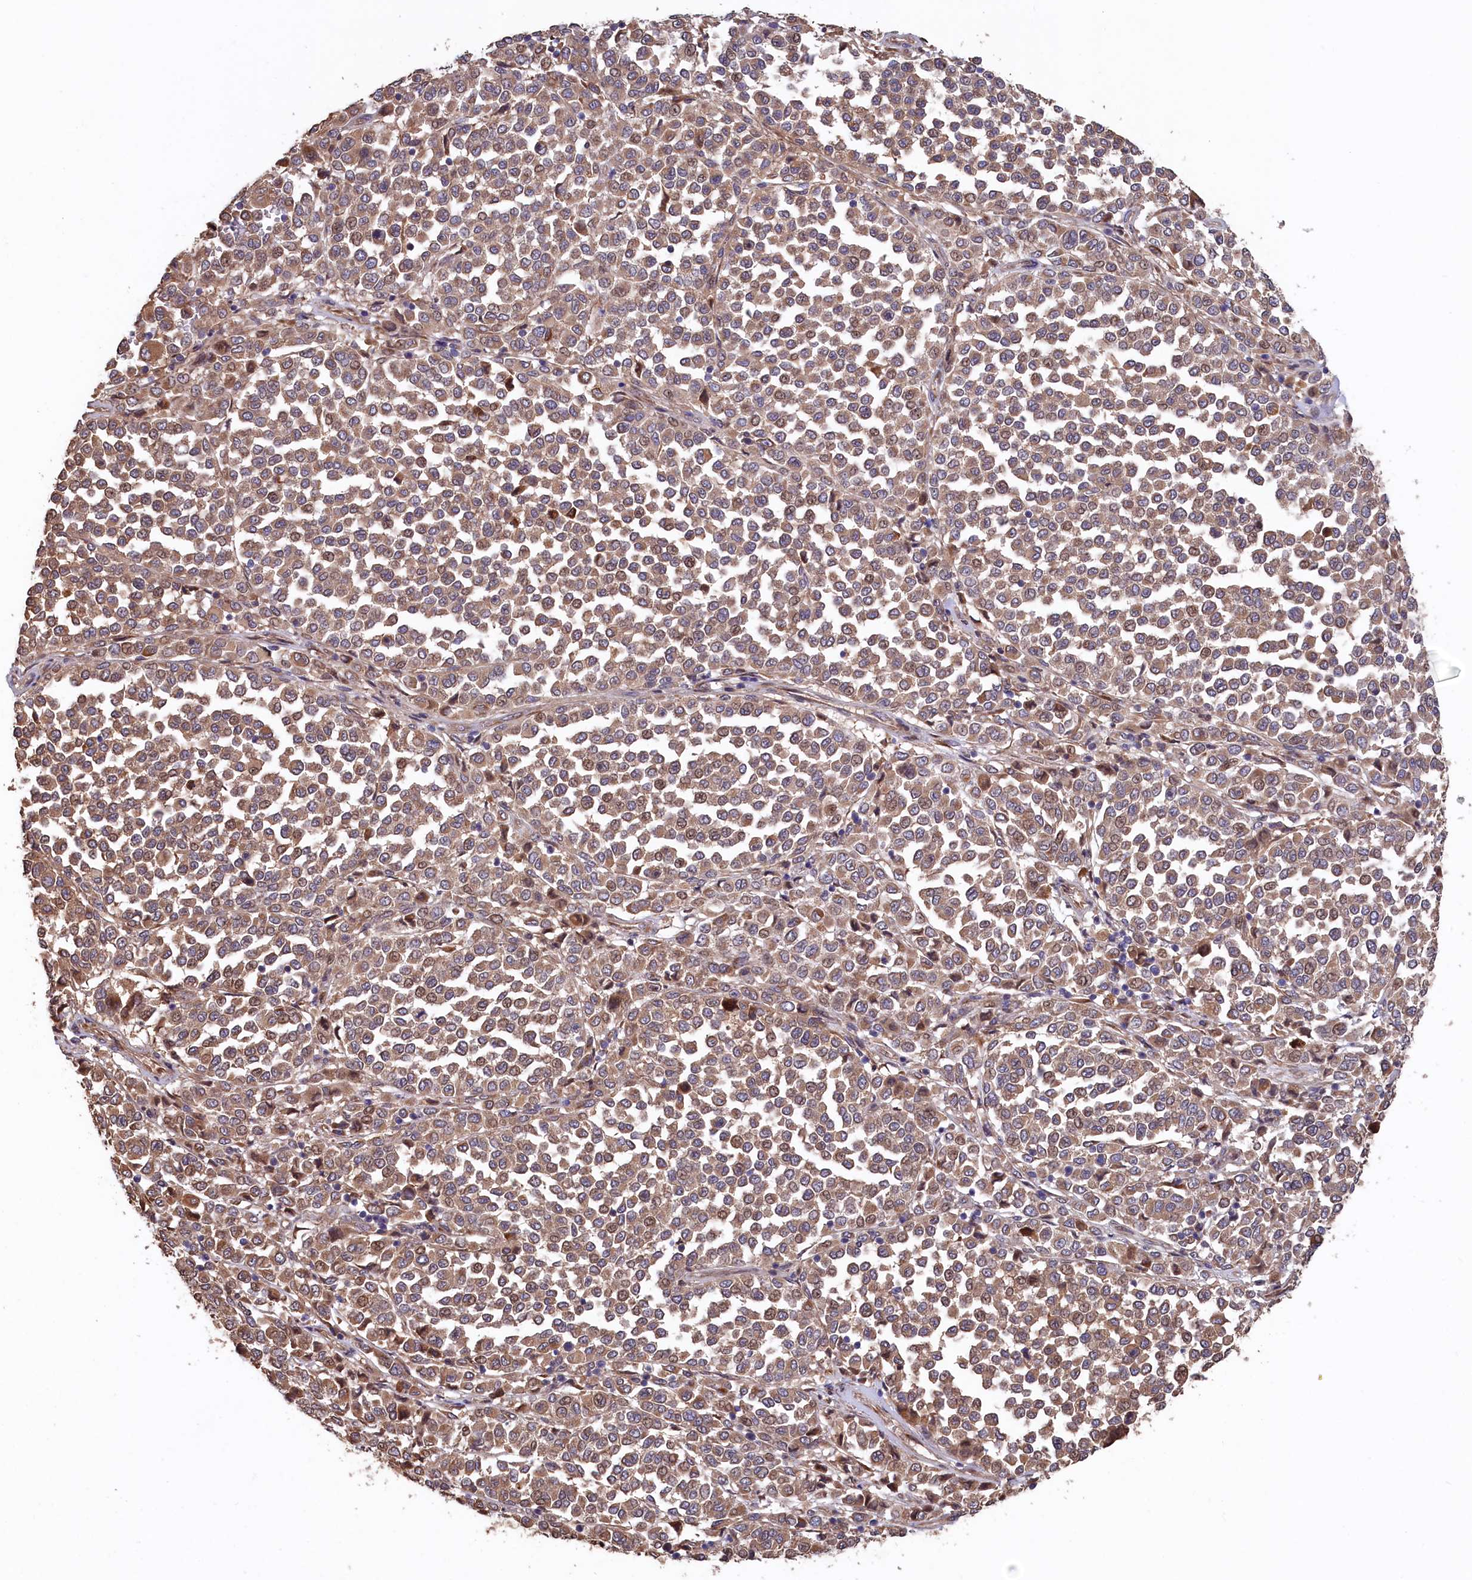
{"staining": {"intensity": "moderate", "quantity": ">75%", "location": "cytoplasmic/membranous"}, "tissue": "melanoma", "cell_type": "Tumor cells", "image_type": "cancer", "snomed": [{"axis": "morphology", "description": "Malignant melanoma, Metastatic site"}, {"axis": "topography", "description": "Pancreas"}], "caption": "Human melanoma stained with a protein marker shows moderate staining in tumor cells.", "gene": "GREB1L", "patient": {"sex": "female", "age": 30}}